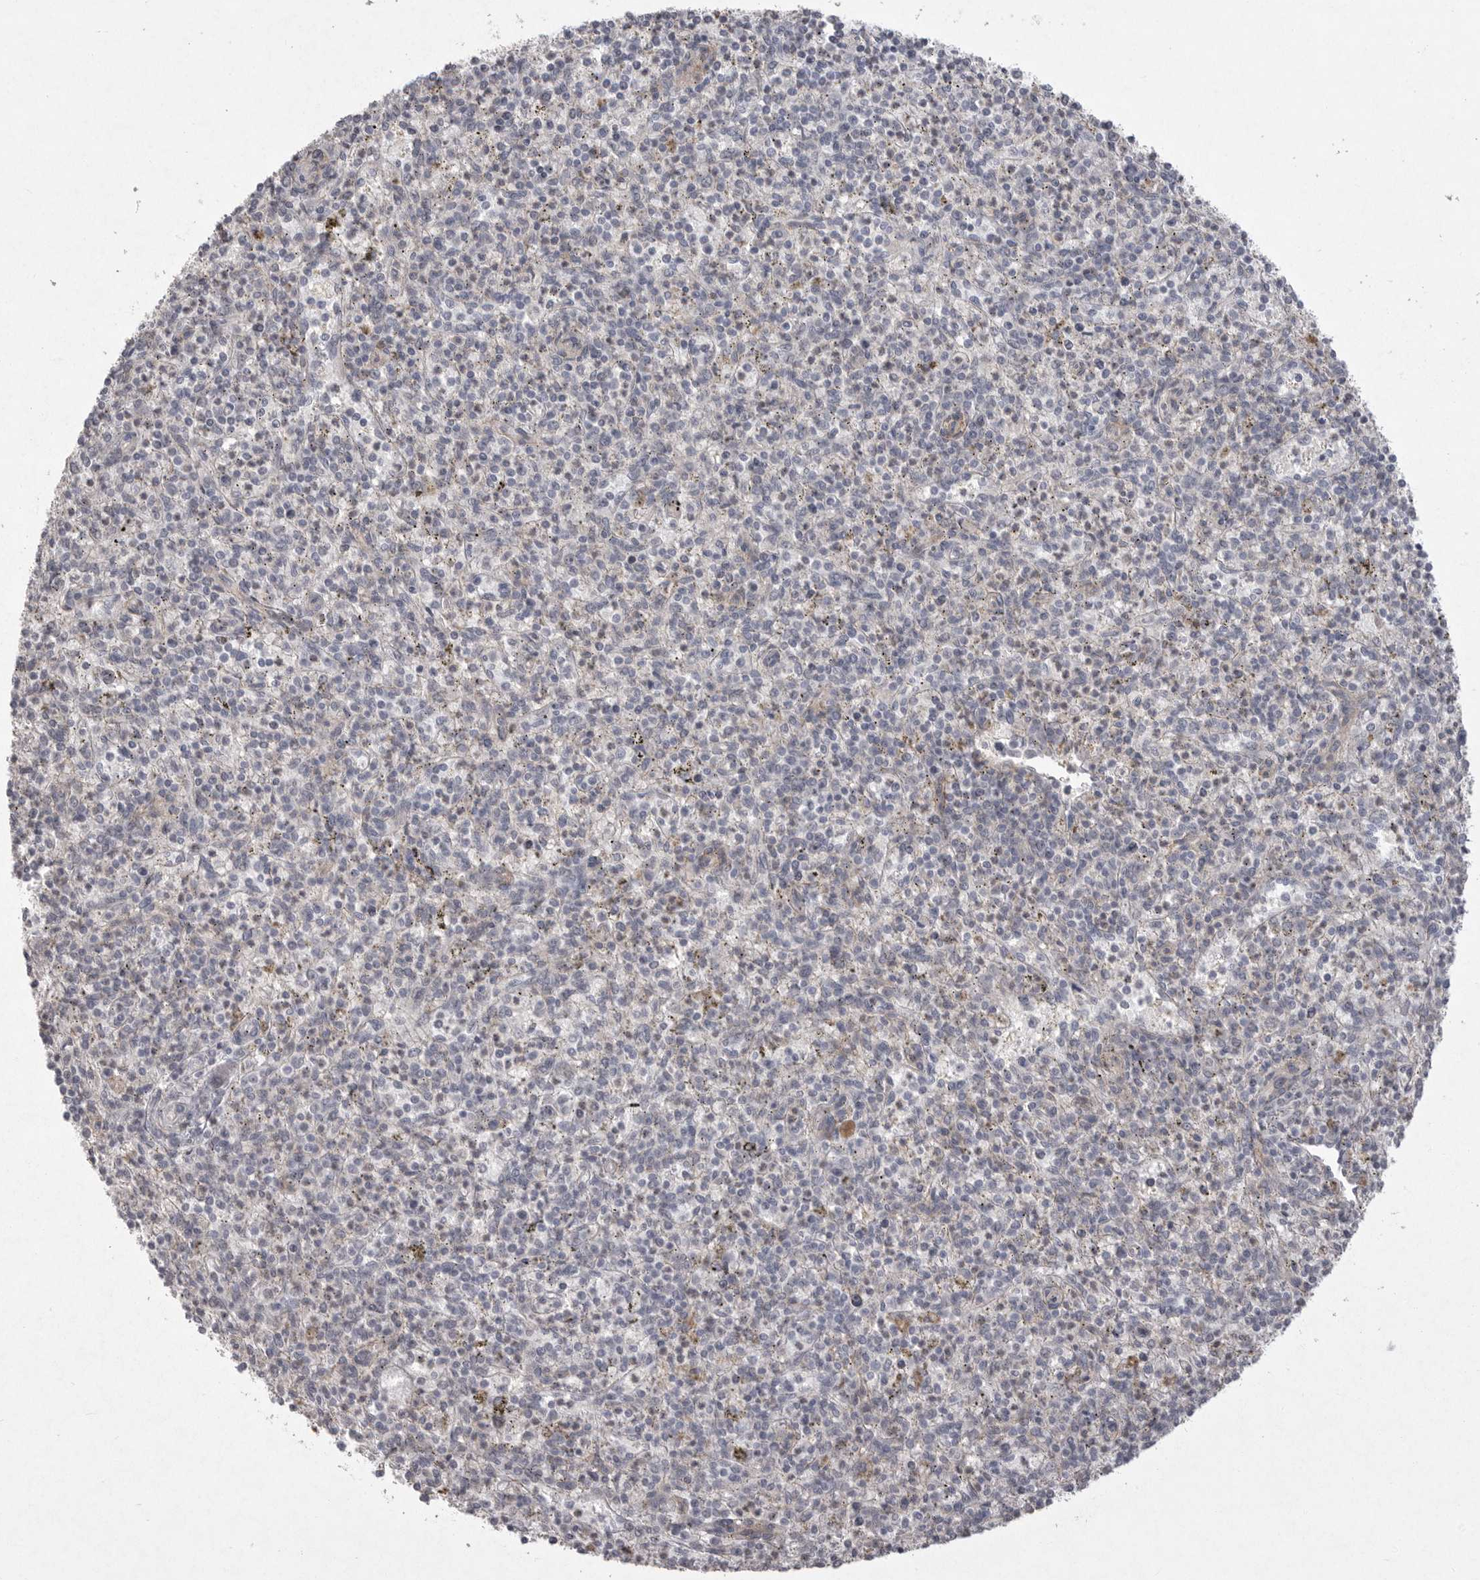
{"staining": {"intensity": "negative", "quantity": "none", "location": "none"}, "tissue": "spleen", "cell_type": "Cells in red pulp", "image_type": "normal", "snomed": [{"axis": "morphology", "description": "Normal tissue, NOS"}, {"axis": "topography", "description": "Spleen"}], "caption": "Cells in red pulp are negative for protein expression in unremarkable human spleen. (IHC, brightfield microscopy, high magnification).", "gene": "VANGL2", "patient": {"sex": "male", "age": 72}}